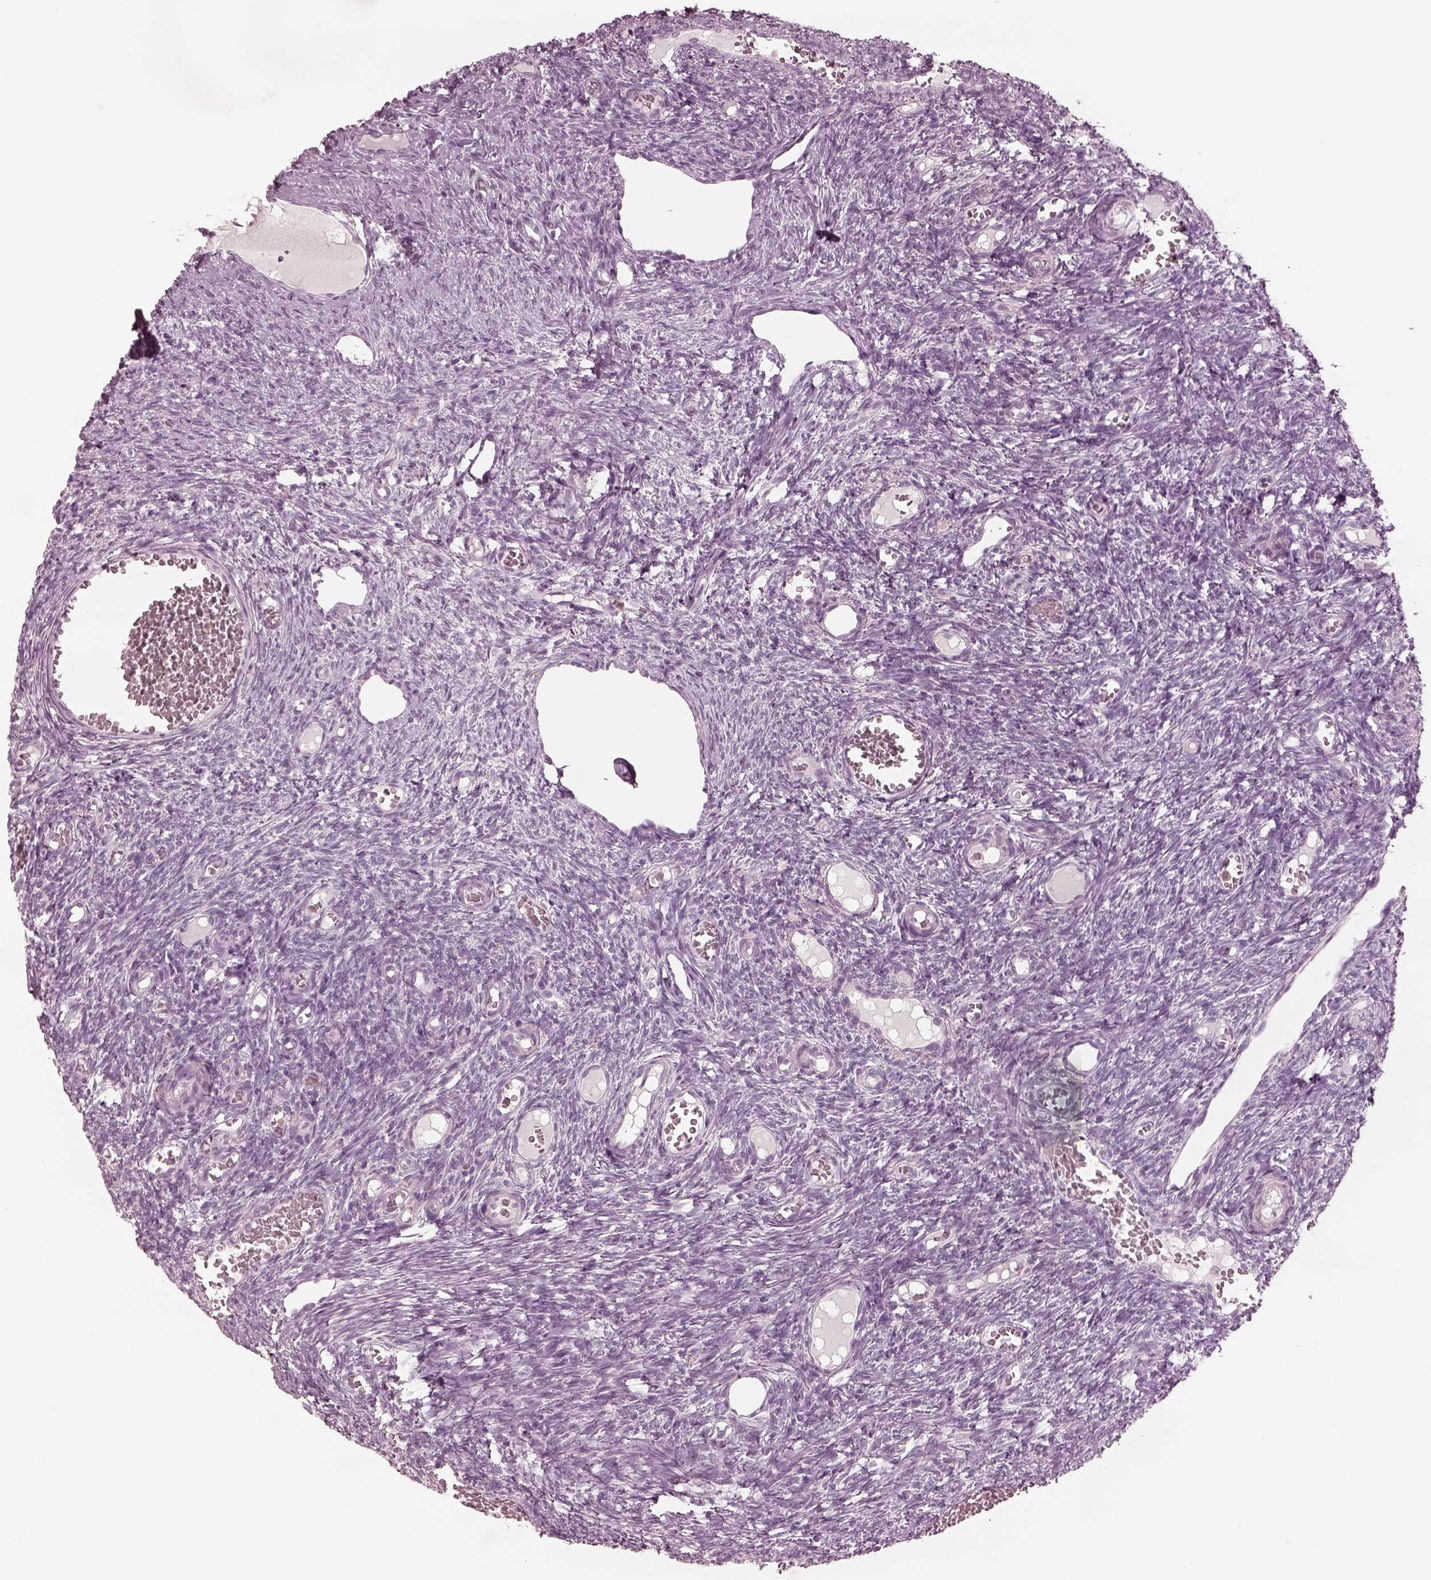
{"staining": {"intensity": "negative", "quantity": "none", "location": "none"}, "tissue": "ovary", "cell_type": "Follicle cells", "image_type": "normal", "snomed": [{"axis": "morphology", "description": "Normal tissue, NOS"}, {"axis": "topography", "description": "Ovary"}], "caption": "This is an immunohistochemistry (IHC) photomicrograph of benign ovary. There is no staining in follicle cells.", "gene": "CCDC170", "patient": {"sex": "female", "age": 39}}